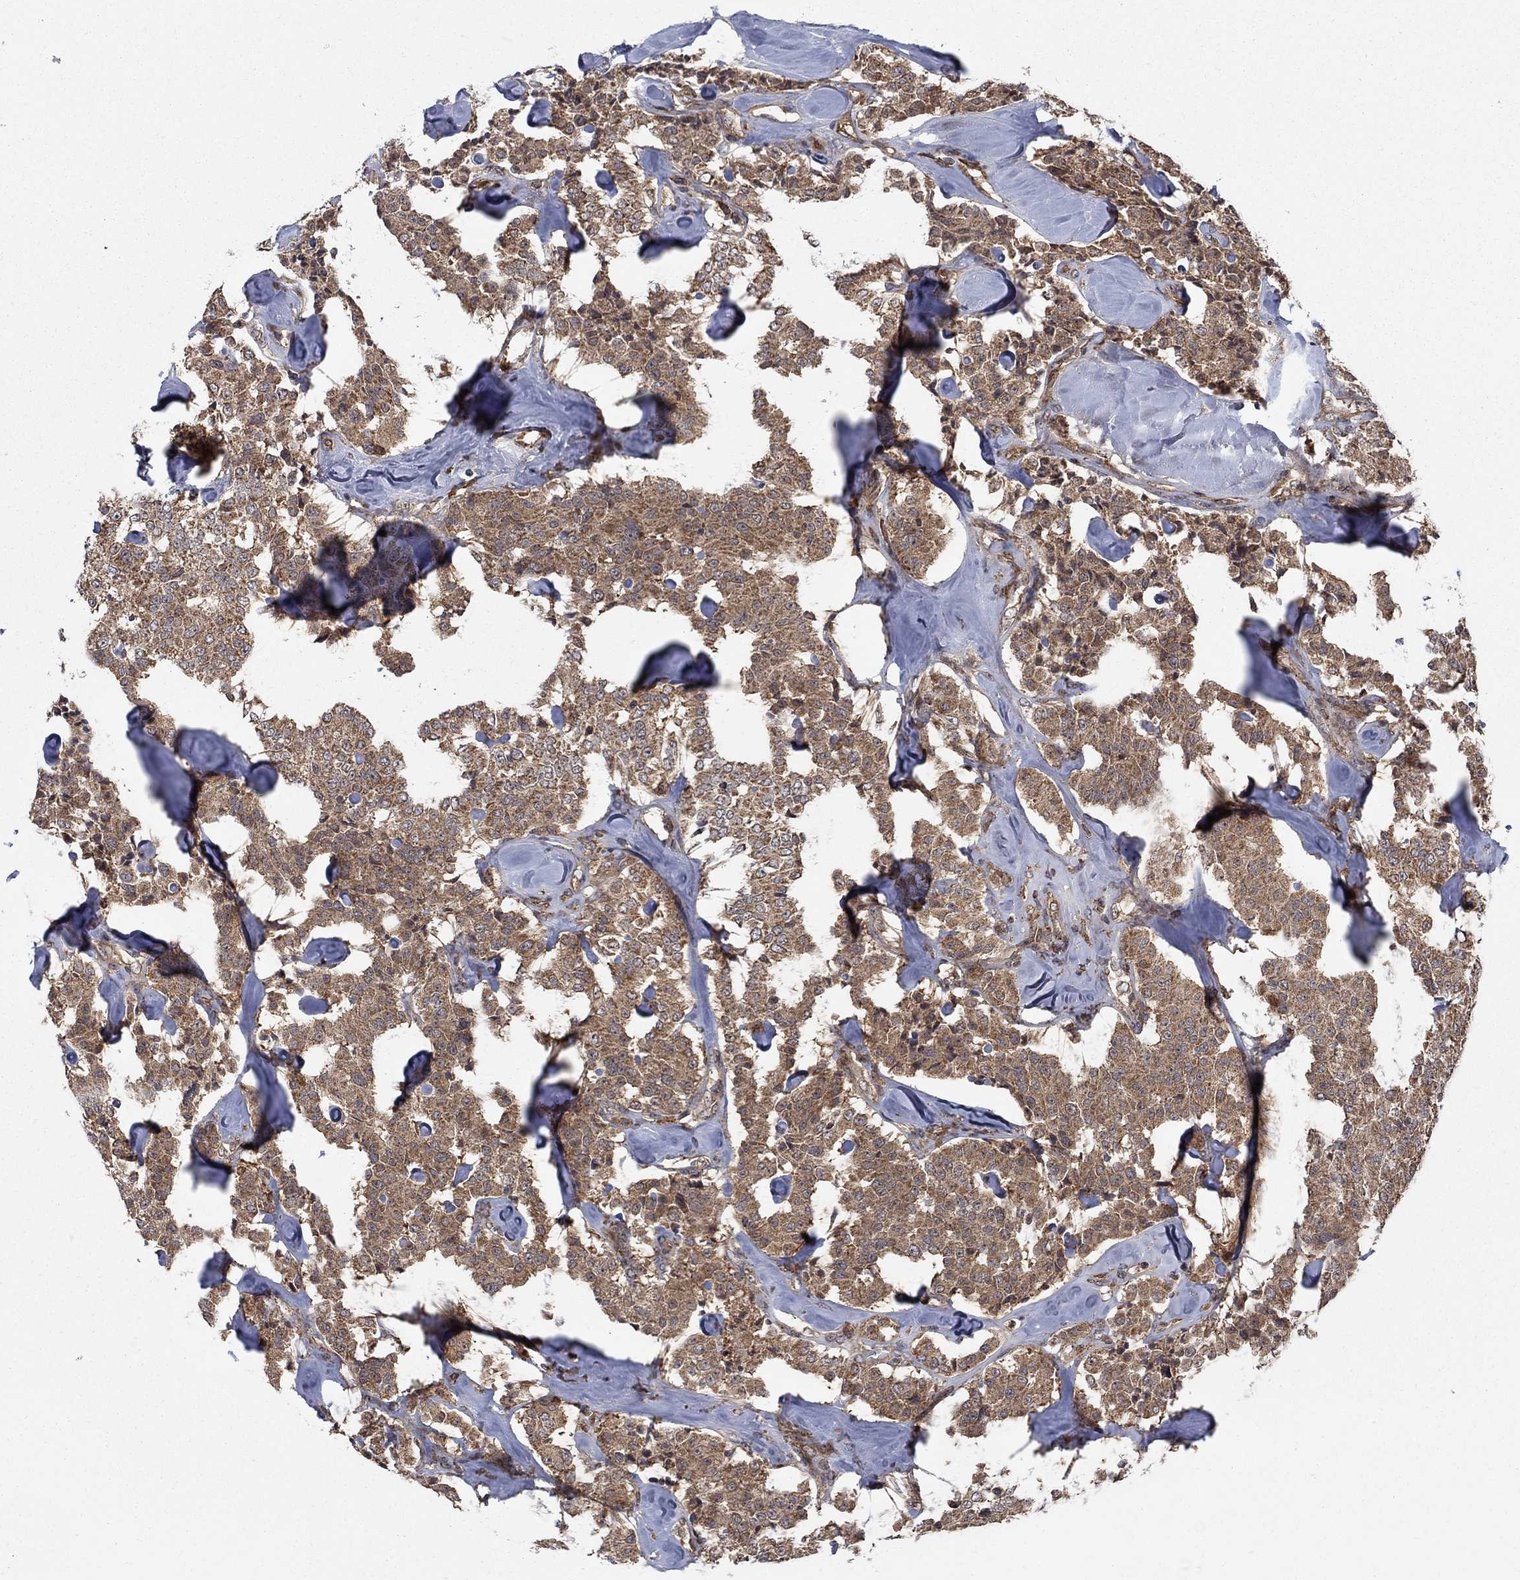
{"staining": {"intensity": "moderate", "quantity": ">75%", "location": "cytoplasmic/membranous"}, "tissue": "carcinoid", "cell_type": "Tumor cells", "image_type": "cancer", "snomed": [{"axis": "morphology", "description": "Carcinoid, malignant, NOS"}, {"axis": "topography", "description": "Pancreas"}], "caption": "Immunohistochemistry micrograph of neoplastic tissue: human malignant carcinoid stained using IHC reveals medium levels of moderate protein expression localized specifically in the cytoplasmic/membranous of tumor cells, appearing as a cytoplasmic/membranous brown color.", "gene": "IFI35", "patient": {"sex": "male", "age": 41}}